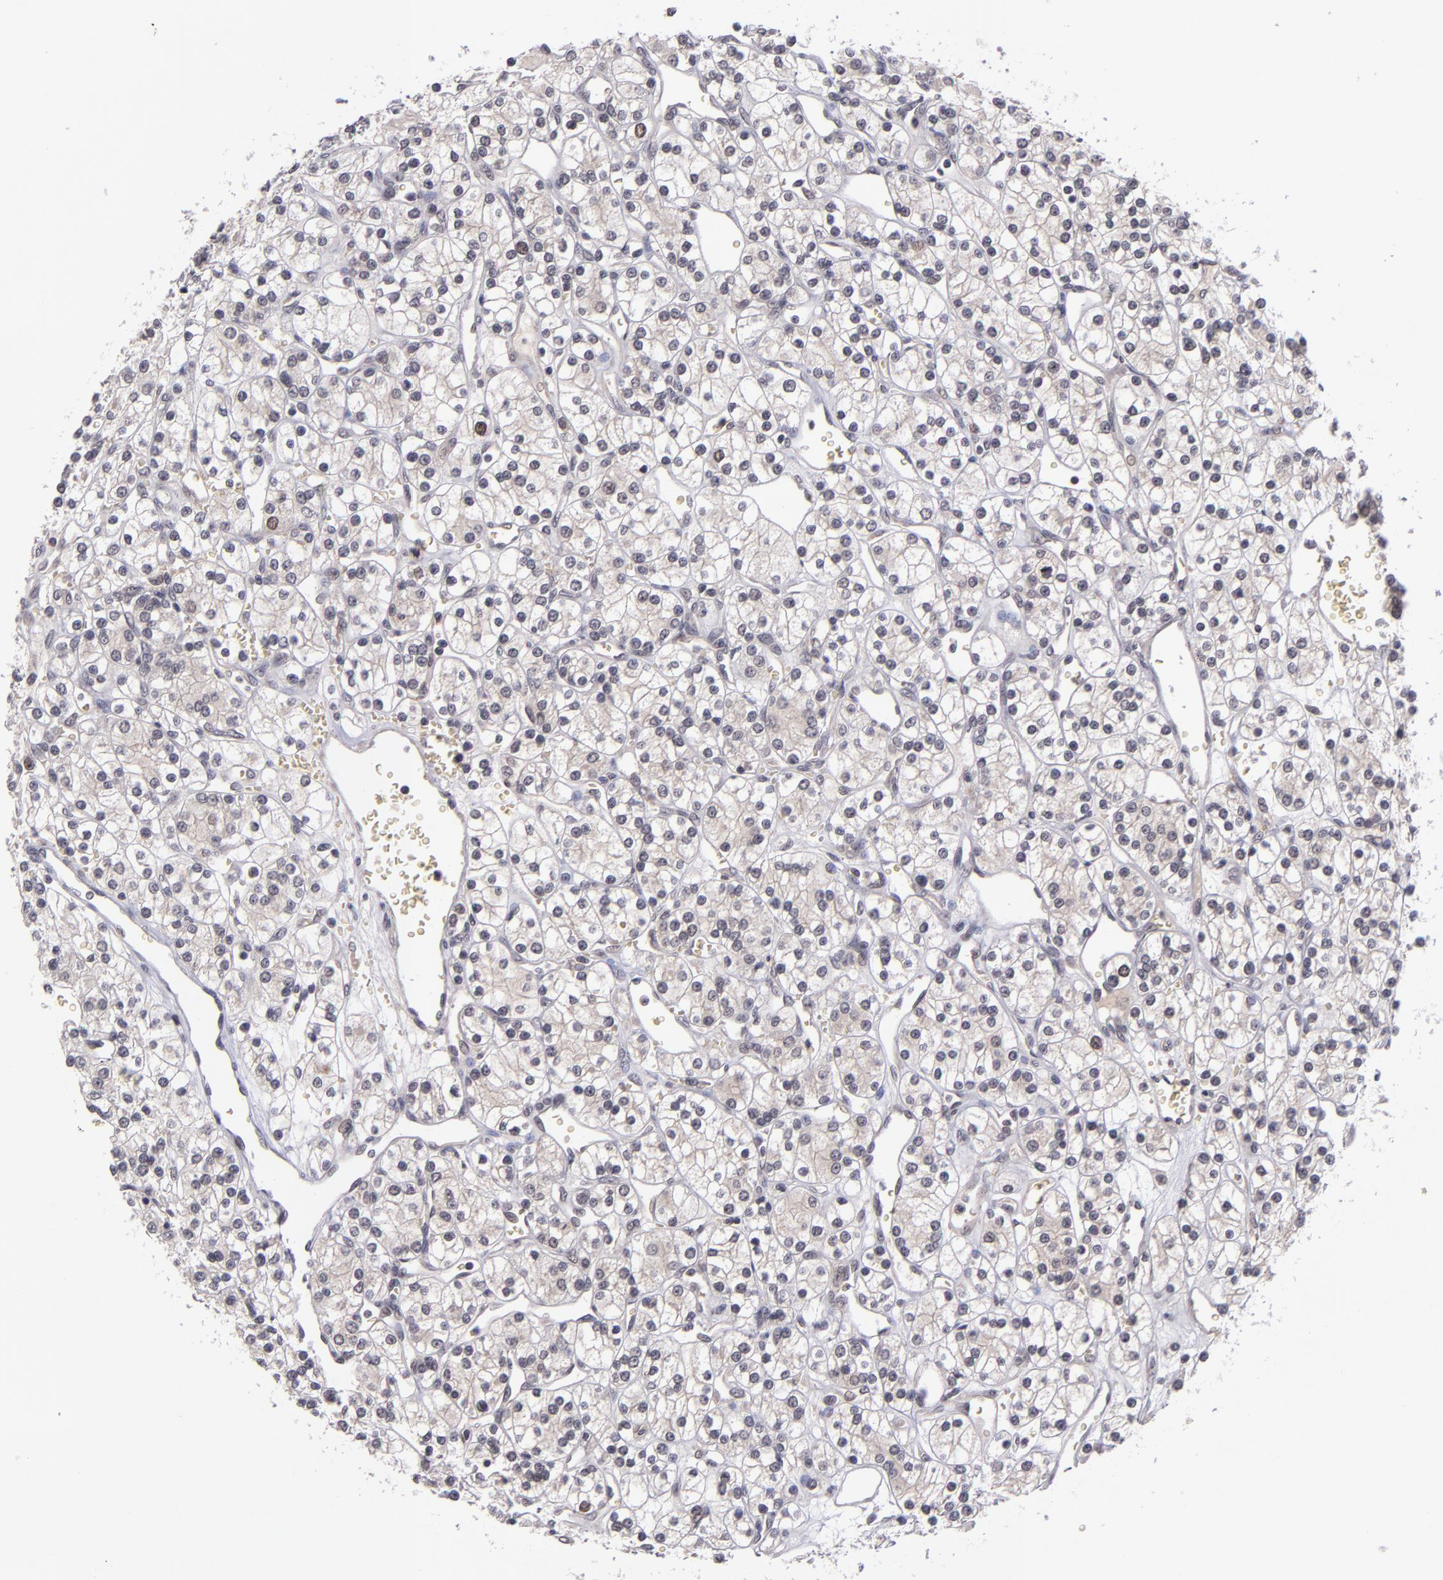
{"staining": {"intensity": "negative", "quantity": "none", "location": "none"}, "tissue": "renal cancer", "cell_type": "Tumor cells", "image_type": "cancer", "snomed": [{"axis": "morphology", "description": "Adenocarcinoma, NOS"}, {"axis": "topography", "description": "Kidney"}], "caption": "Renal cancer was stained to show a protein in brown. There is no significant staining in tumor cells.", "gene": "CDC7", "patient": {"sex": "female", "age": 62}}